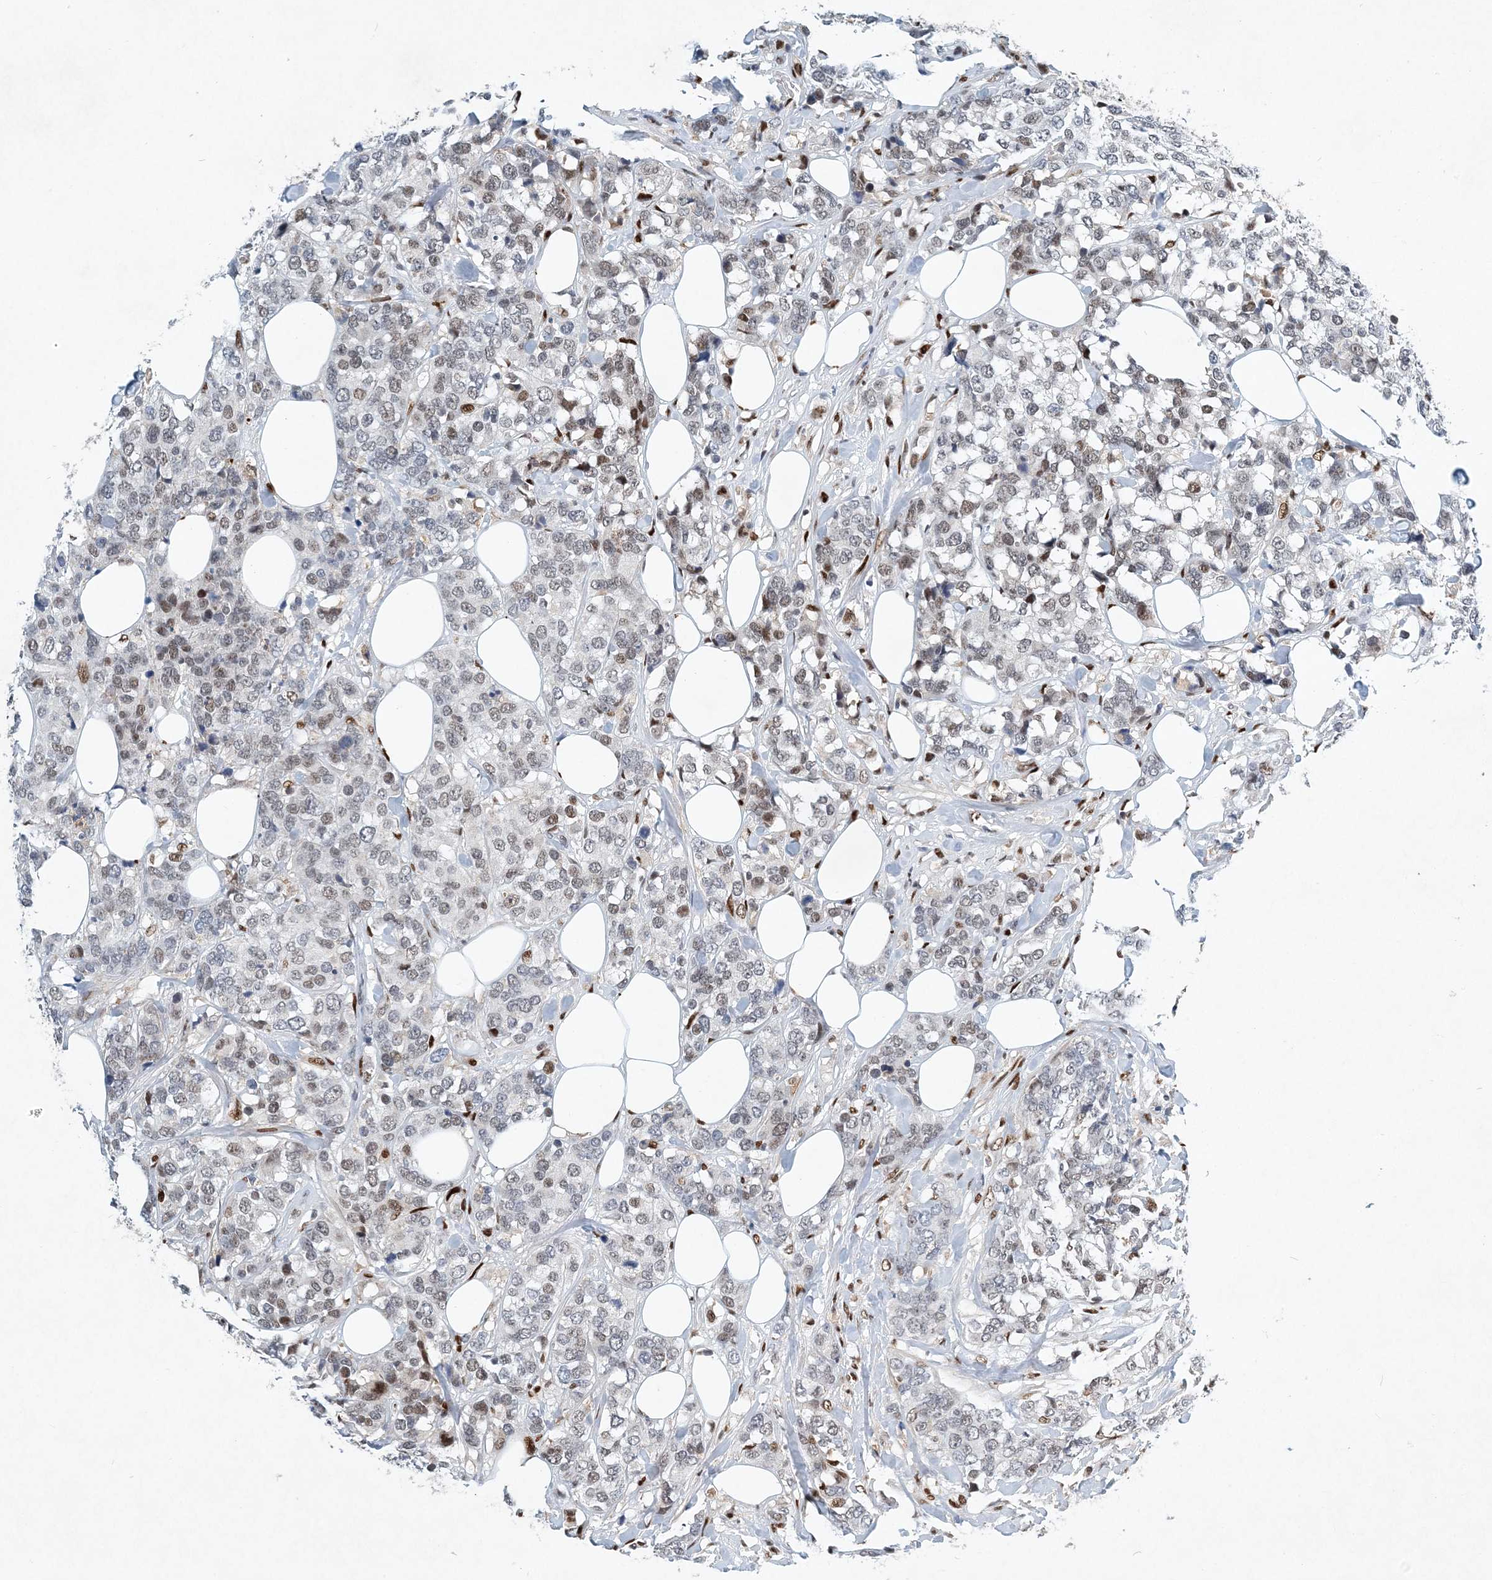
{"staining": {"intensity": "weak", "quantity": "<25%", "location": "nuclear"}, "tissue": "breast cancer", "cell_type": "Tumor cells", "image_type": "cancer", "snomed": [{"axis": "morphology", "description": "Lobular carcinoma"}, {"axis": "topography", "description": "Breast"}], "caption": "A high-resolution histopathology image shows immunohistochemistry (IHC) staining of breast cancer (lobular carcinoma), which displays no significant staining in tumor cells.", "gene": "KPNA4", "patient": {"sex": "female", "age": 59}}